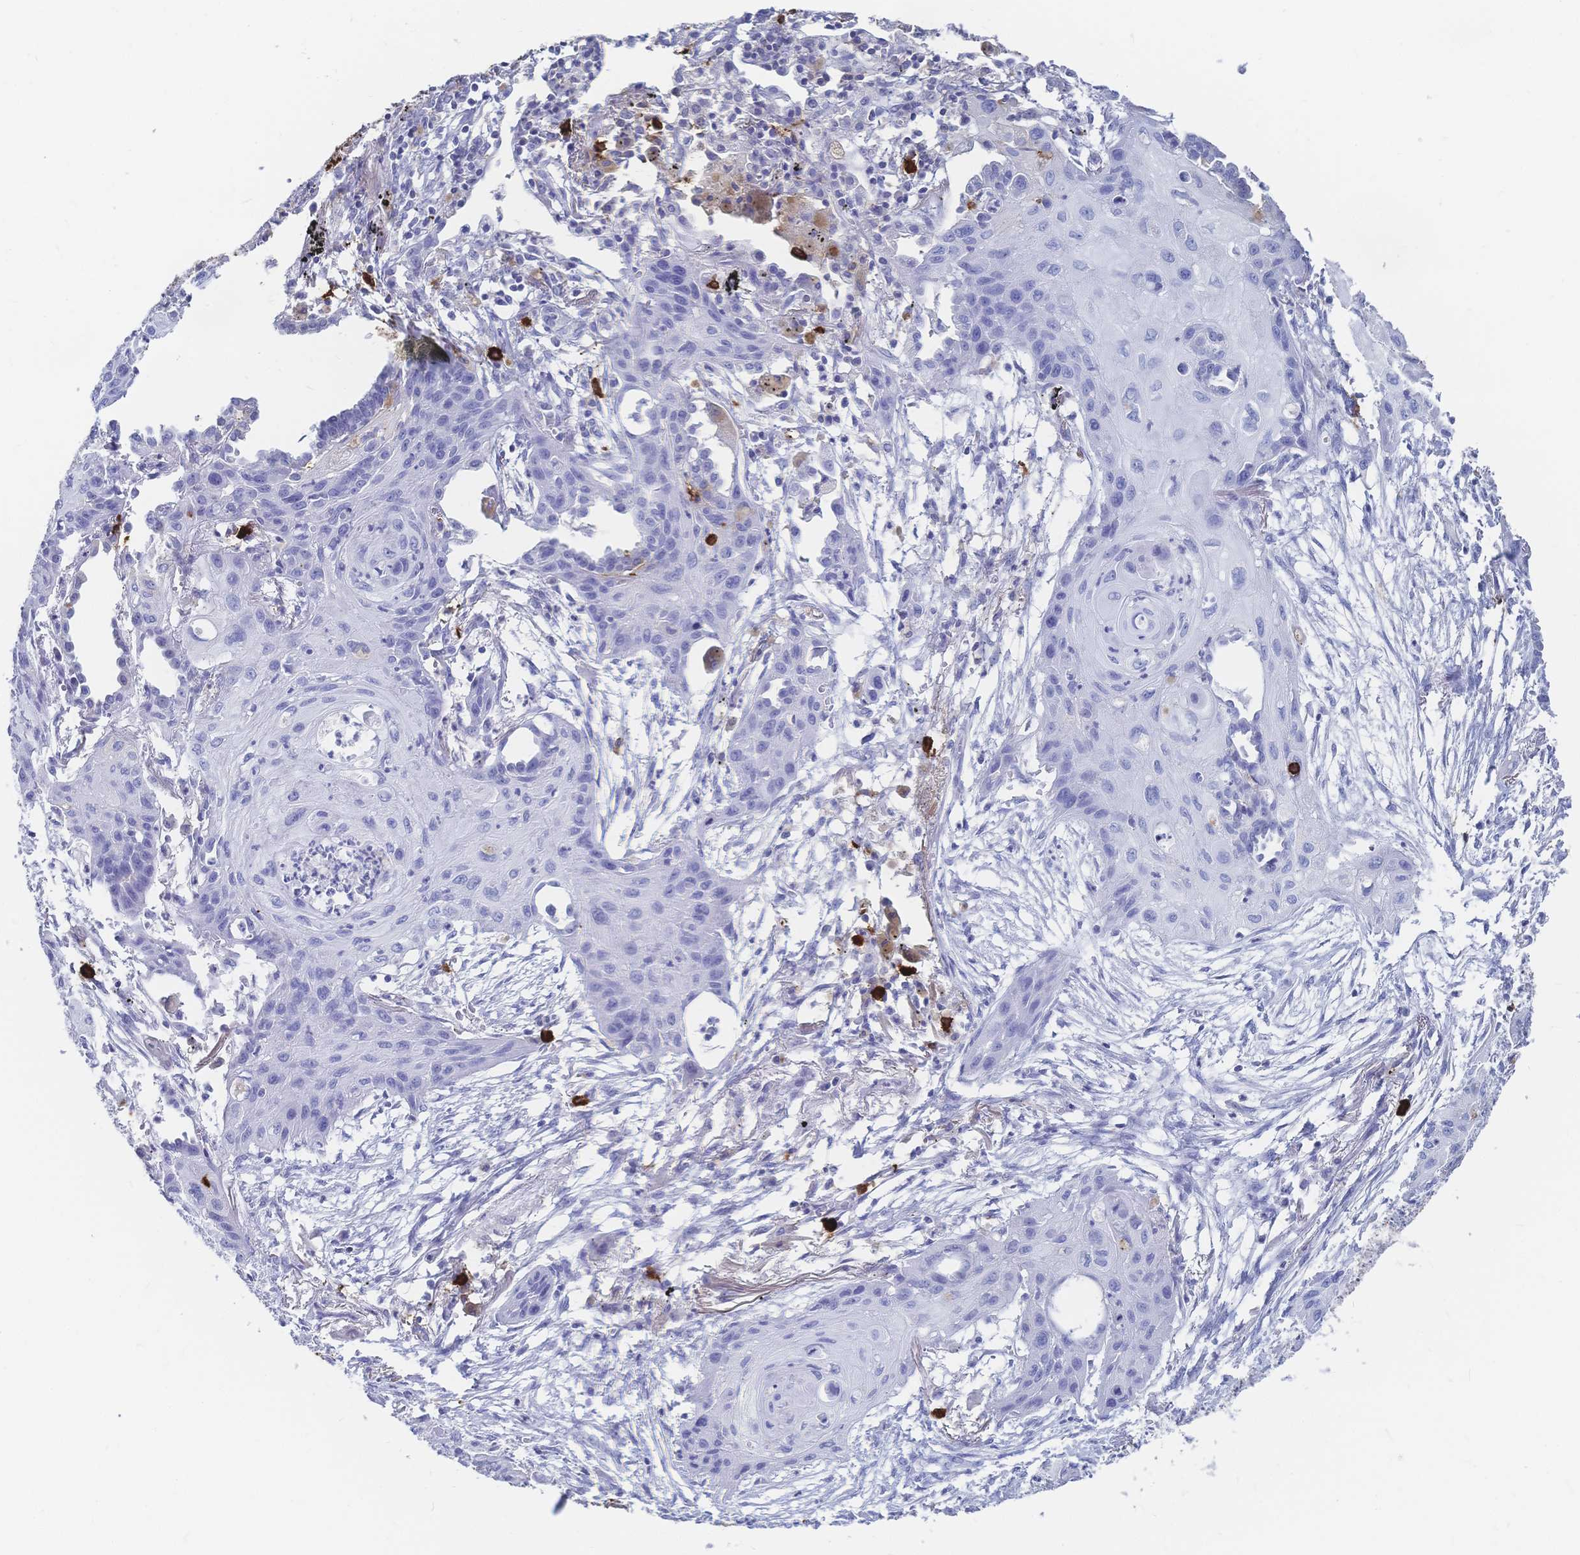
{"staining": {"intensity": "negative", "quantity": "none", "location": "none"}, "tissue": "lung cancer", "cell_type": "Tumor cells", "image_type": "cancer", "snomed": [{"axis": "morphology", "description": "Squamous cell carcinoma, NOS"}, {"axis": "topography", "description": "Lung"}], "caption": "There is no significant staining in tumor cells of lung squamous cell carcinoma.", "gene": "IL2RB", "patient": {"sex": "male", "age": 71}}